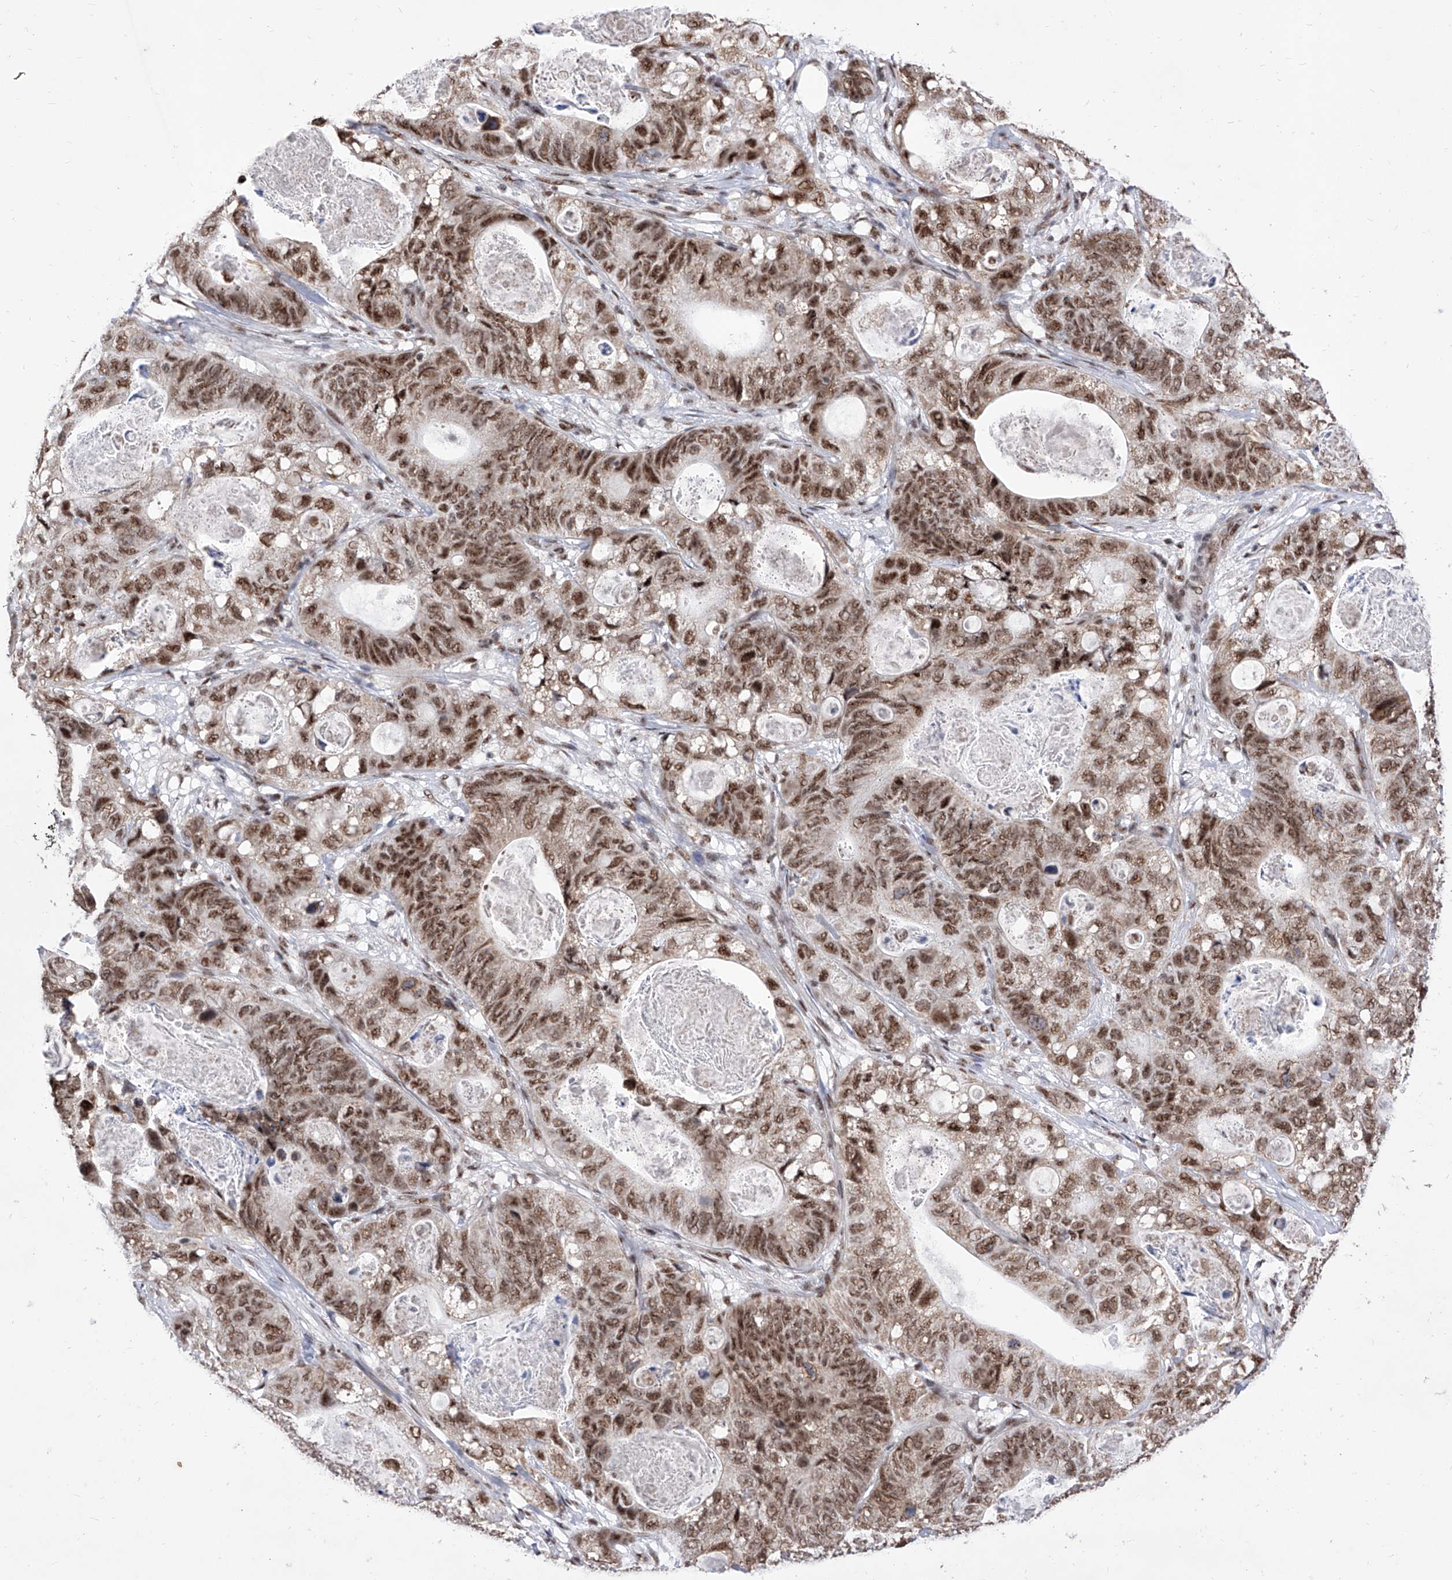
{"staining": {"intensity": "moderate", "quantity": ">75%", "location": "nuclear"}, "tissue": "stomach cancer", "cell_type": "Tumor cells", "image_type": "cancer", "snomed": [{"axis": "morphology", "description": "Normal tissue, NOS"}, {"axis": "morphology", "description": "Adenocarcinoma, NOS"}, {"axis": "topography", "description": "Stomach"}], "caption": "Tumor cells demonstrate moderate nuclear staining in about >75% of cells in stomach cancer (adenocarcinoma).", "gene": "PHF5A", "patient": {"sex": "female", "age": 89}}